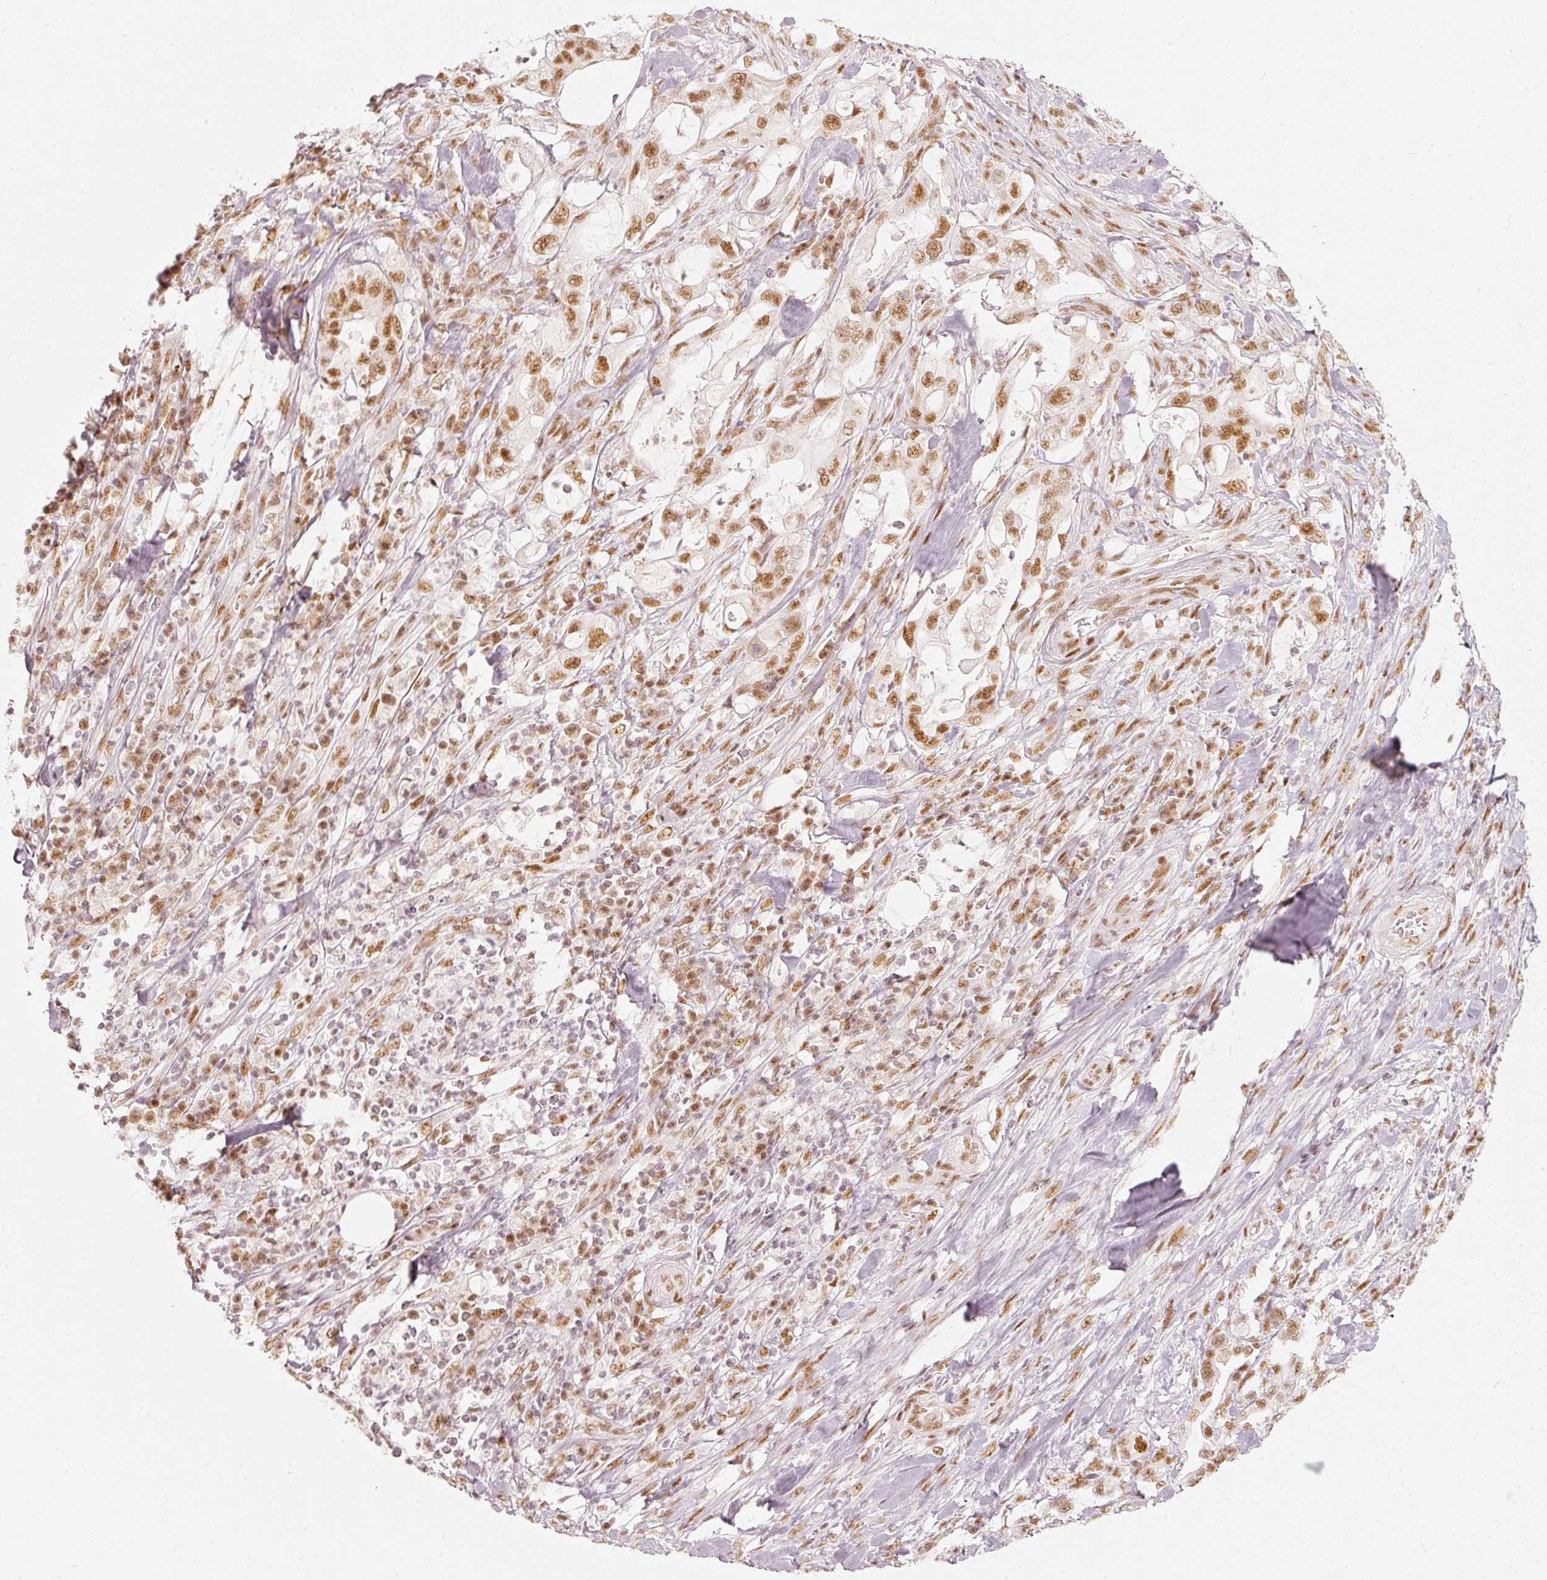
{"staining": {"intensity": "moderate", "quantity": ">75%", "location": "nuclear"}, "tissue": "pancreatic cancer", "cell_type": "Tumor cells", "image_type": "cancer", "snomed": [{"axis": "morphology", "description": "Adenocarcinoma, NOS"}, {"axis": "topography", "description": "Pancreas"}], "caption": "Adenocarcinoma (pancreatic) tissue shows moderate nuclear staining in approximately >75% of tumor cells", "gene": "PPP1R10", "patient": {"sex": "female", "age": 61}}